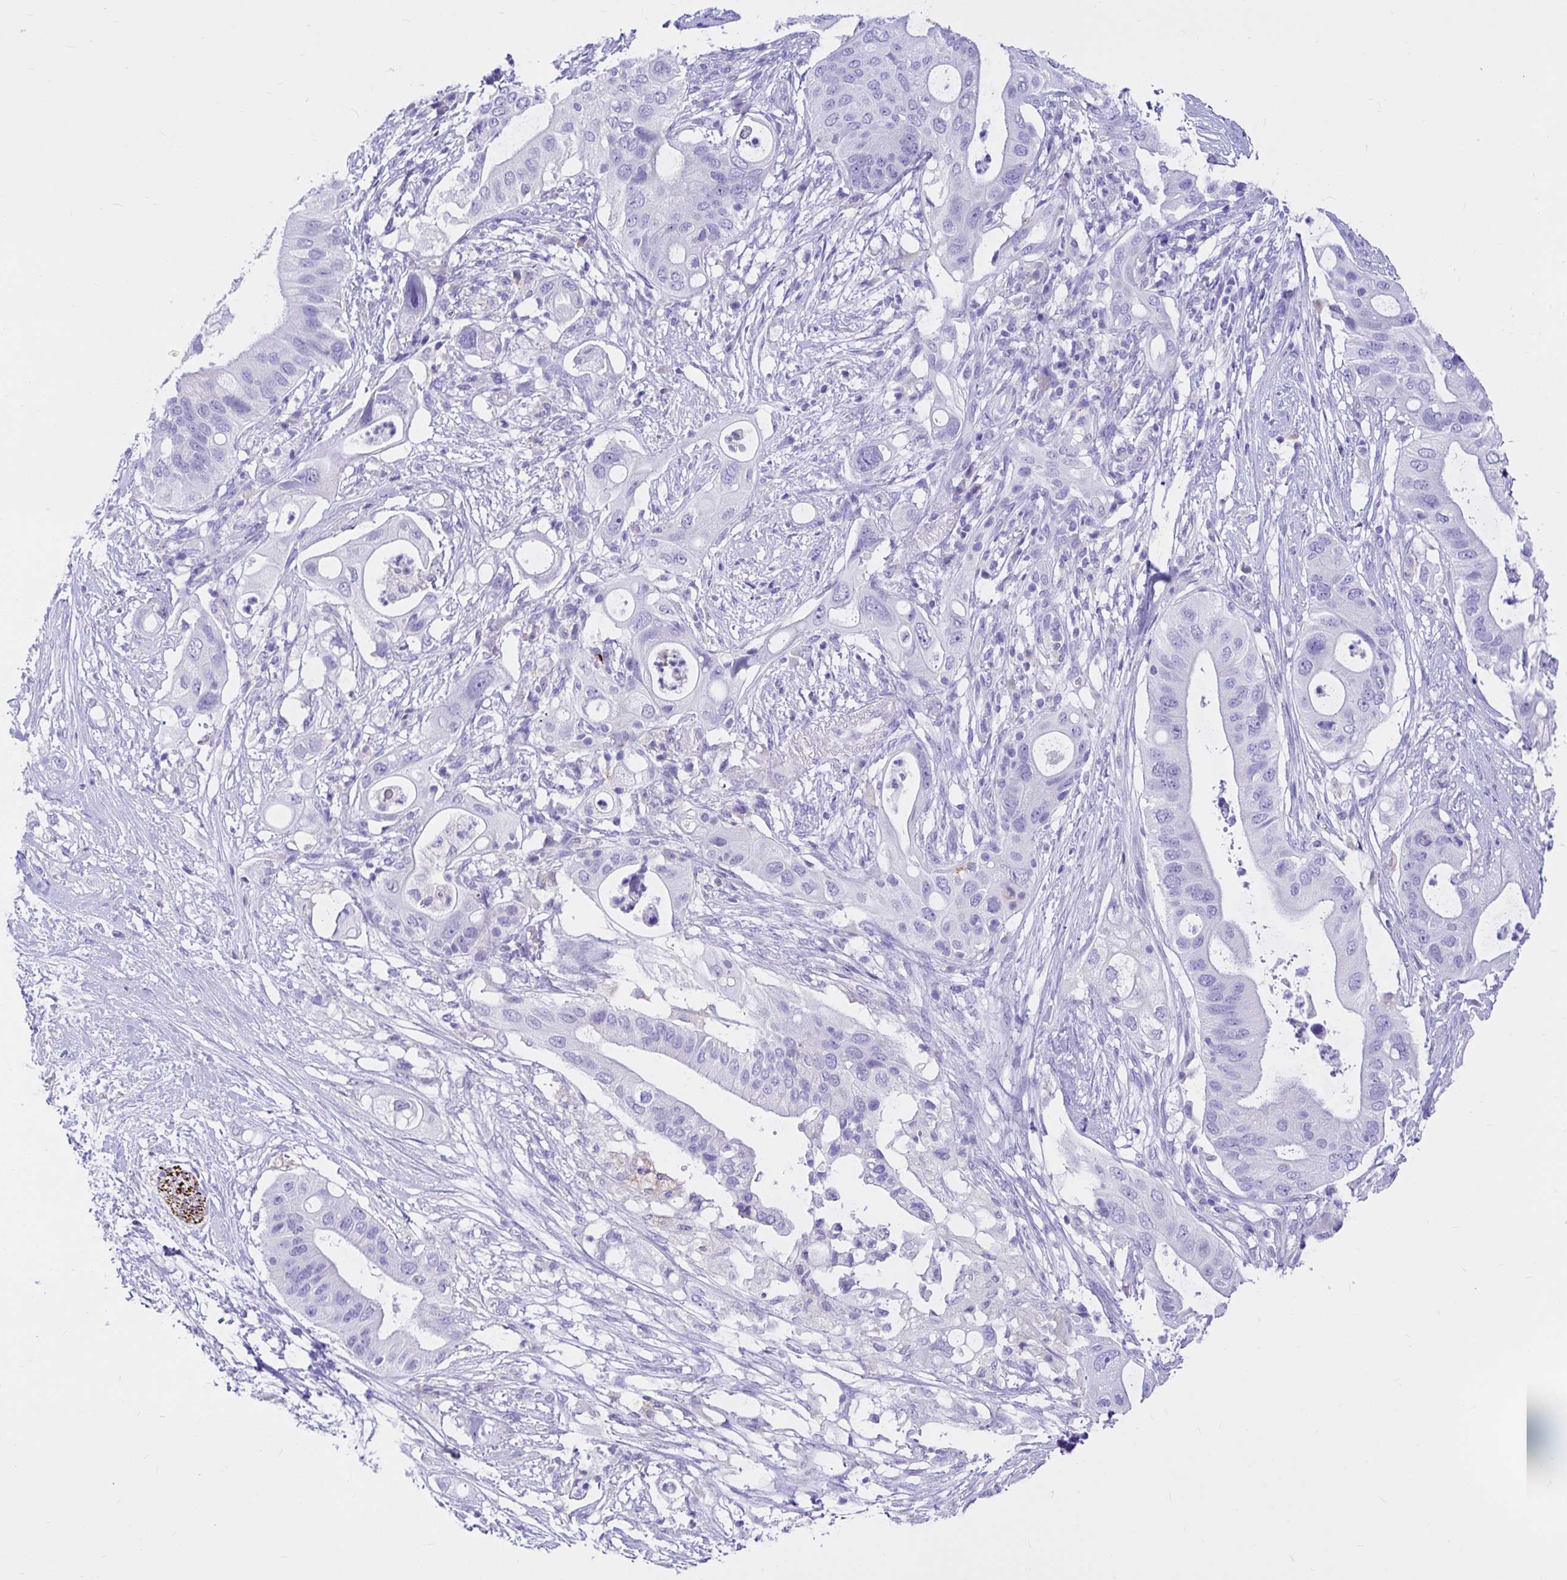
{"staining": {"intensity": "negative", "quantity": "none", "location": "none"}, "tissue": "pancreatic cancer", "cell_type": "Tumor cells", "image_type": "cancer", "snomed": [{"axis": "morphology", "description": "Adenocarcinoma, NOS"}, {"axis": "topography", "description": "Pancreas"}], "caption": "This is a image of IHC staining of adenocarcinoma (pancreatic), which shows no positivity in tumor cells.", "gene": "BACE2", "patient": {"sex": "female", "age": 72}}